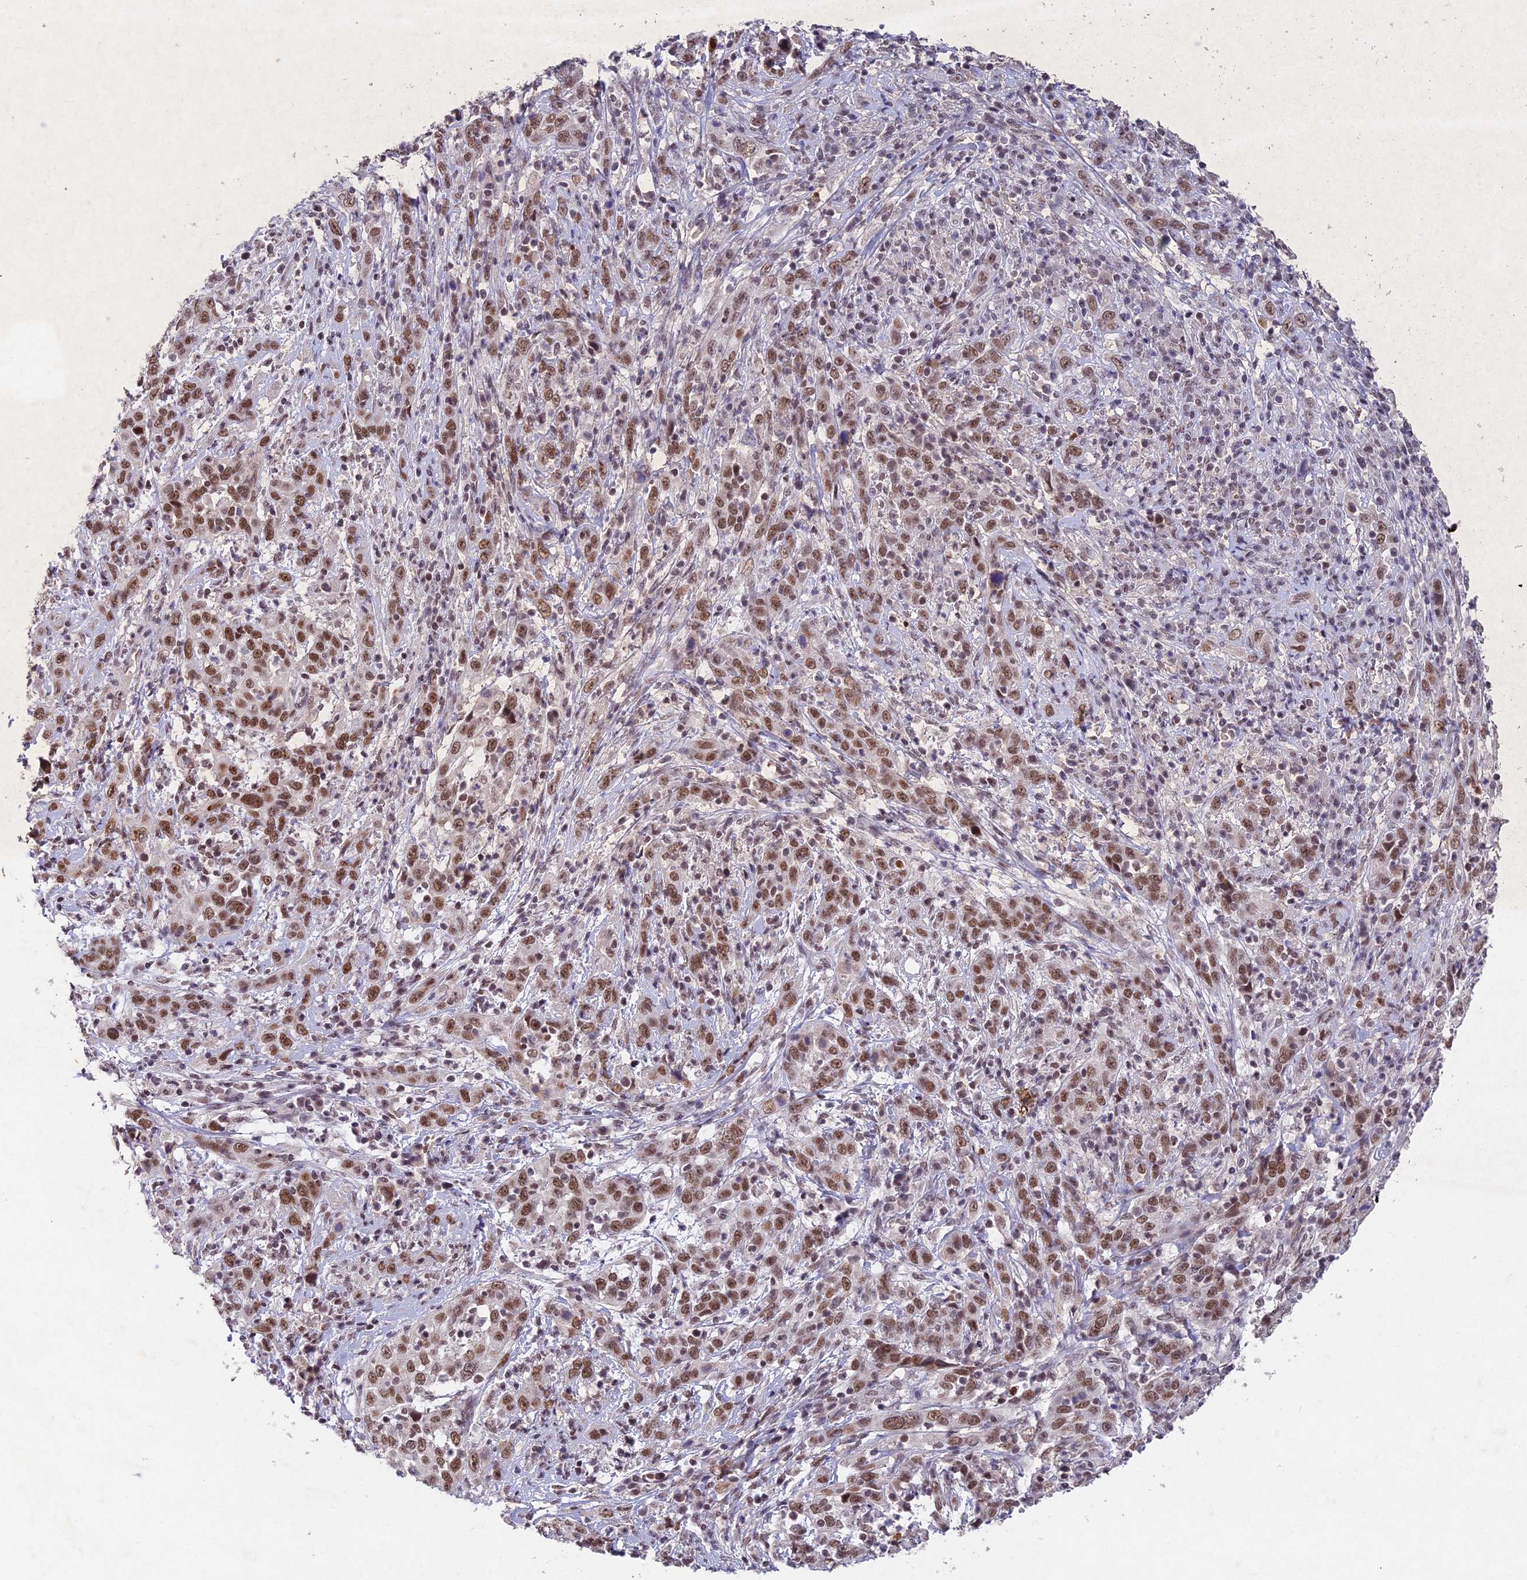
{"staining": {"intensity": "moderate", "quantity": ">75%", "location": "nuclear"}, "tissue": "cervical cancer", "cell_type": "Tumor cells", "image_type": "cancer", "snomed": [{"axis": "morphology", "description": "Squamous cell carcinoma, NOS"}, {"axis": "topography", "description": "Cervix"}], "caption": "This is an image of immunohistochemistry staining of squamous cell carcinoma (cervical), which shows moderate staining in the nuclear of tumor cells.", "gene": "RAVER1", "patient": {"sex": "female", "age": 46}}